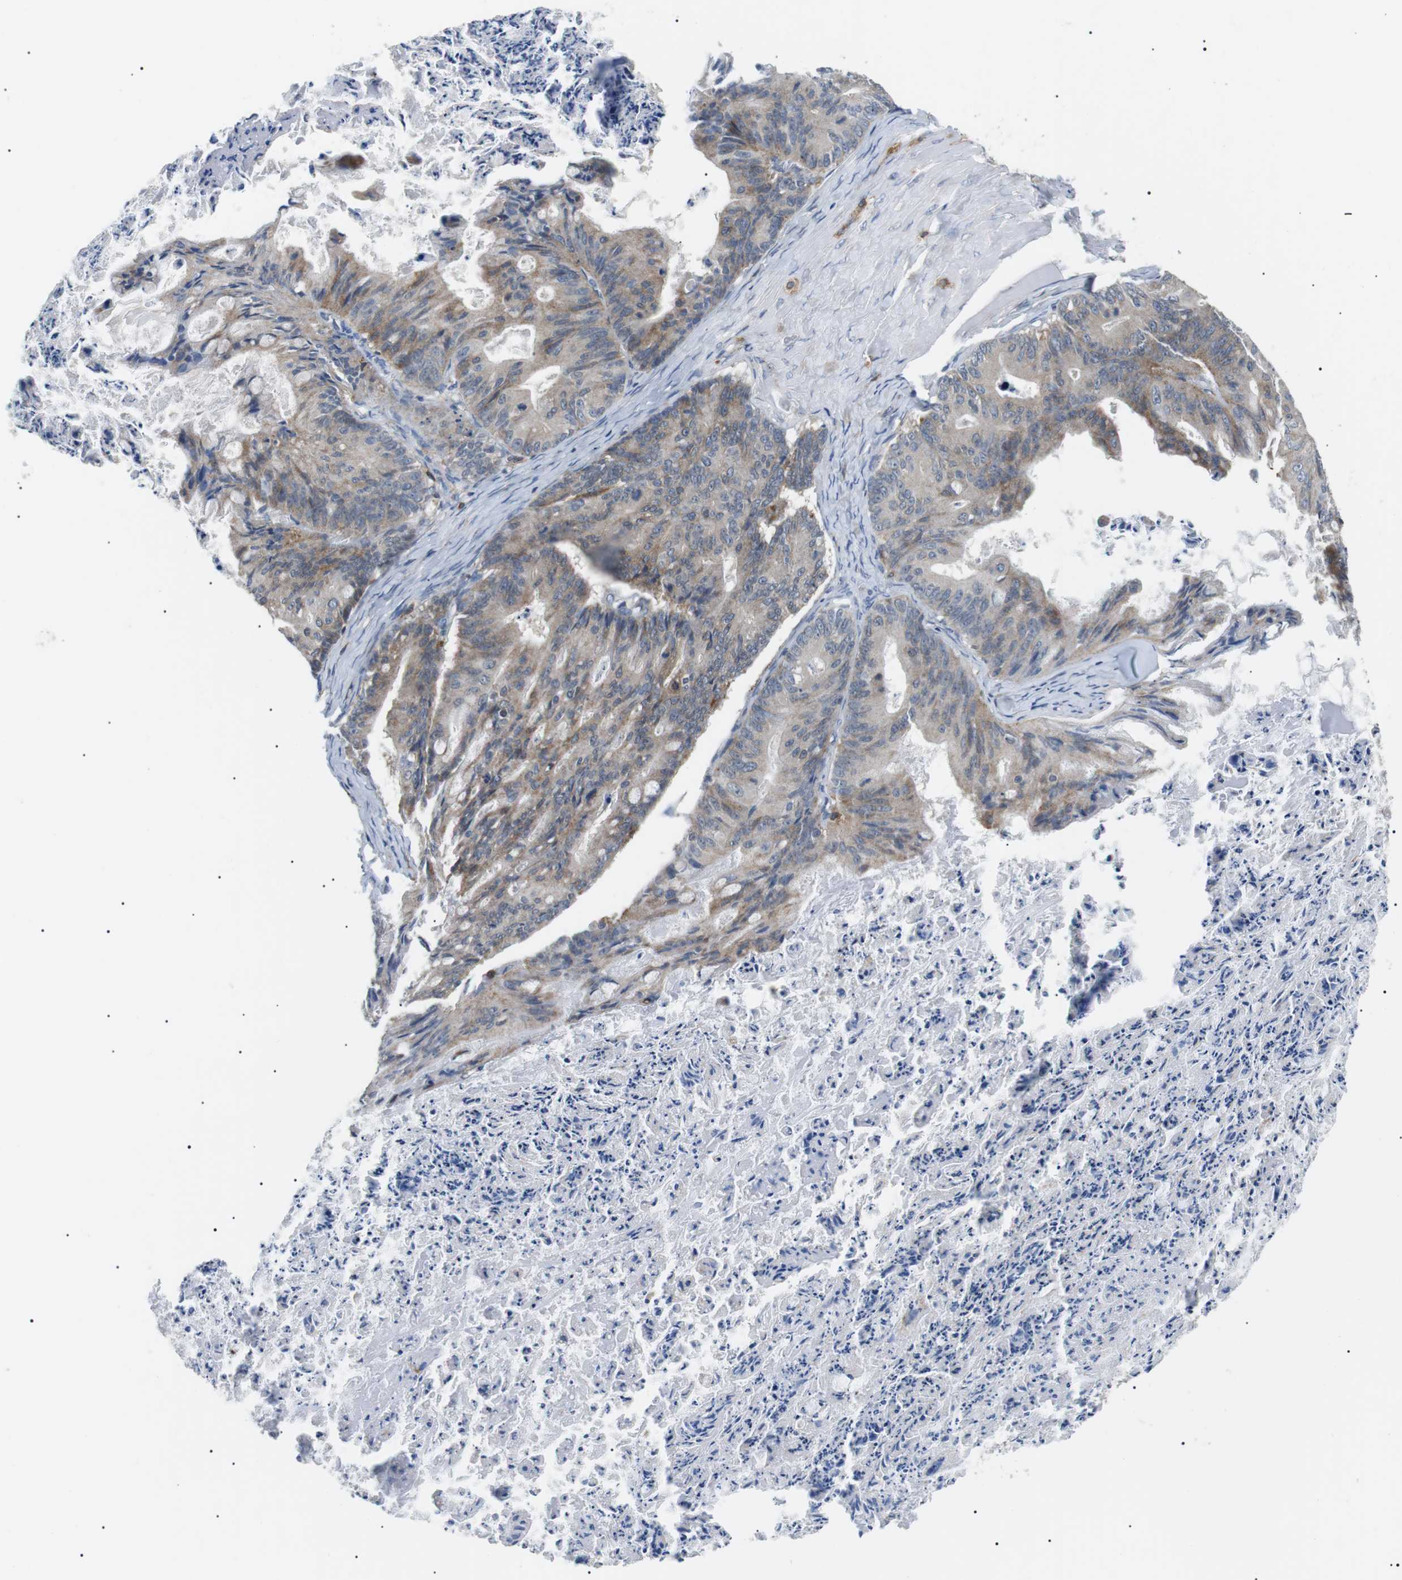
{"staining": {"intensity": "weak", "quantity": ">75%", "location": "cytoplasmic/membranous"}, "tissue": "ovarian cancer", "cell_type": "Tumor cells", "image_type": "cancer", "snomed": [{"axis": "morphology", "description": "Cystadenocarcinoma, mucinous, NOS"}, {"axis": "topography", "description": "Ovary"}], "caption": "Protein analysis of mucinous cystadenocarcinoma (ovarian) tissue reveals weak cytoplasmic/membranous expression in about >75% of tumor cells.", "gene": "RAB9A", "patient": {"sex": "female", "age": 37}}